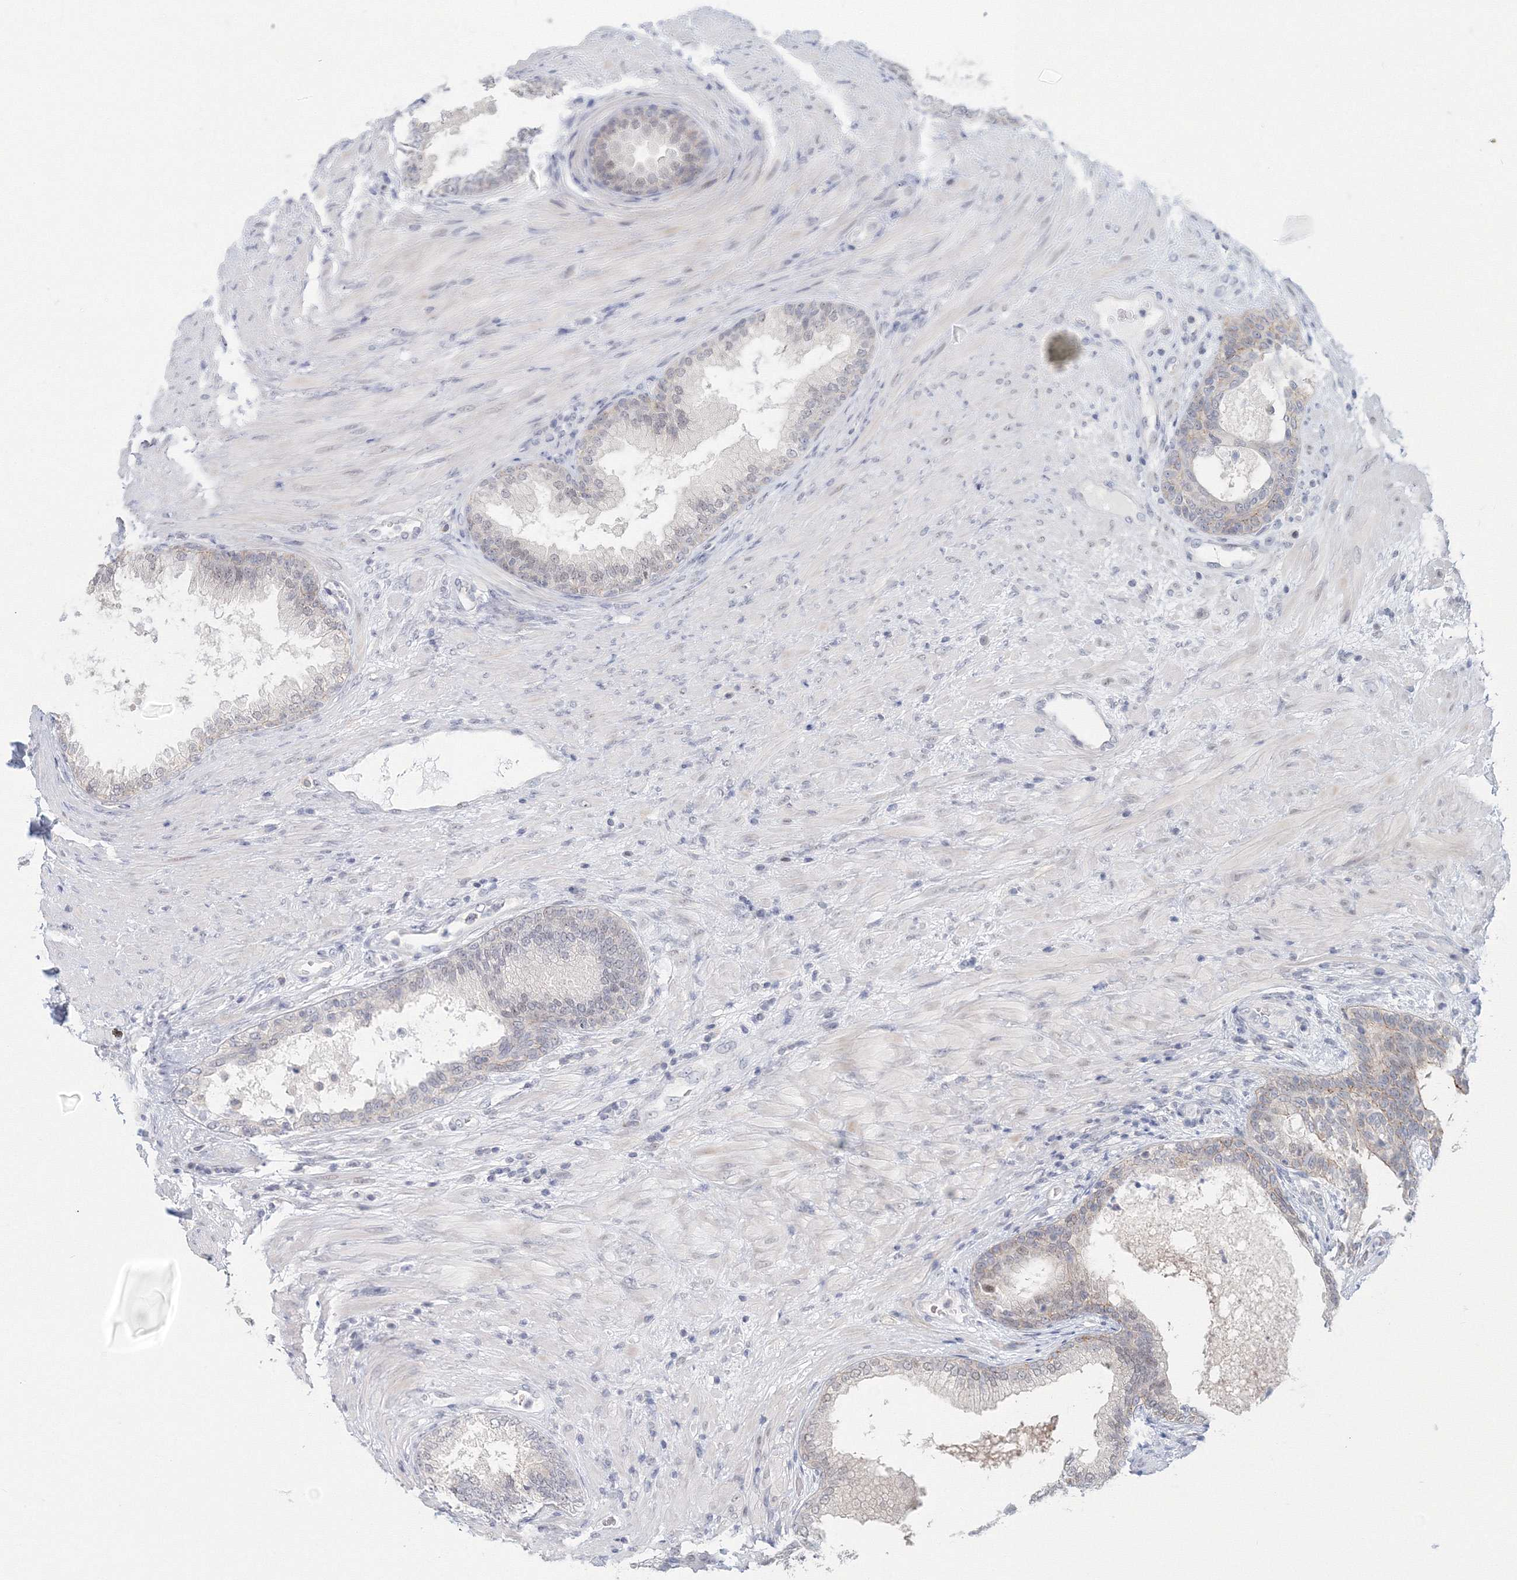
{"staining": {"intensity": "negative", "quantity": "none", "location": "none"}, "tissue": "prostate", "cell_type": "Glandular cells", "image_type": "normal", "snomed": [{"axis": "morphology", "description": "Normal tissue, NOS"}, {"axis": "topography", "description": "Prostate"}], "caption": "Protein analysis of benign prostate exhibits no significant positivity in glandular cells. (DAB immunohistochemistry (IHC) visualized using brightfield microscopy, high magnification).", "gene": "VSIG1", "patient": {"sex": "male", "age": 76}}